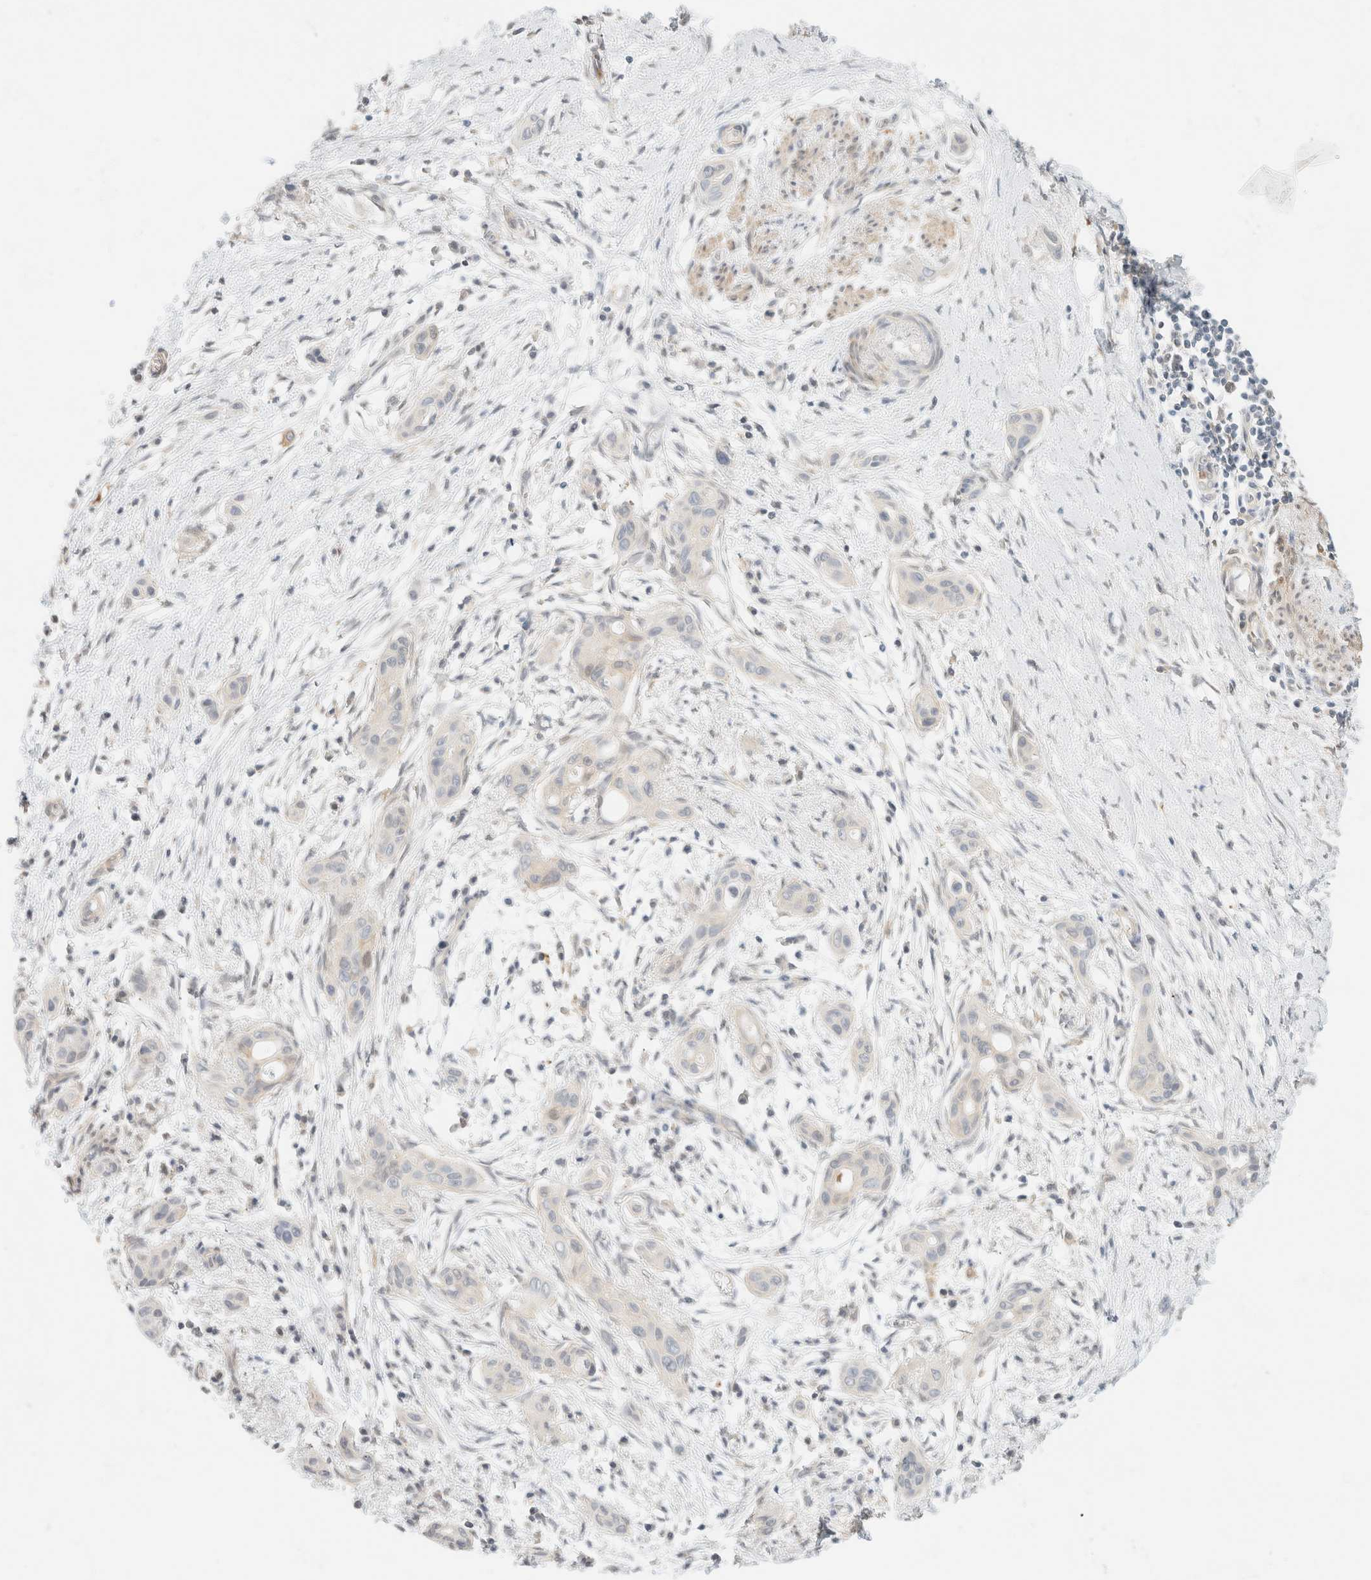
{"staining": {"intensity": "negative", "quantity": "none", "location": "none"}, "tissue": "pancreatic cancer", "cell_type": "Tumor cells", "image_type": "cancer", "snomed": [{"axis": "morphology", "description": "Adenocarcinoma, NOS"}, {"axis": "topography", "description": "Pancreas"}], "caption": "This is an immunohistochemistry image of adenocarcinoma (pancreatic). There is no staining in tumor cells.", "gene": "GPI", "patient": {"sex": "male", "age": 59}}